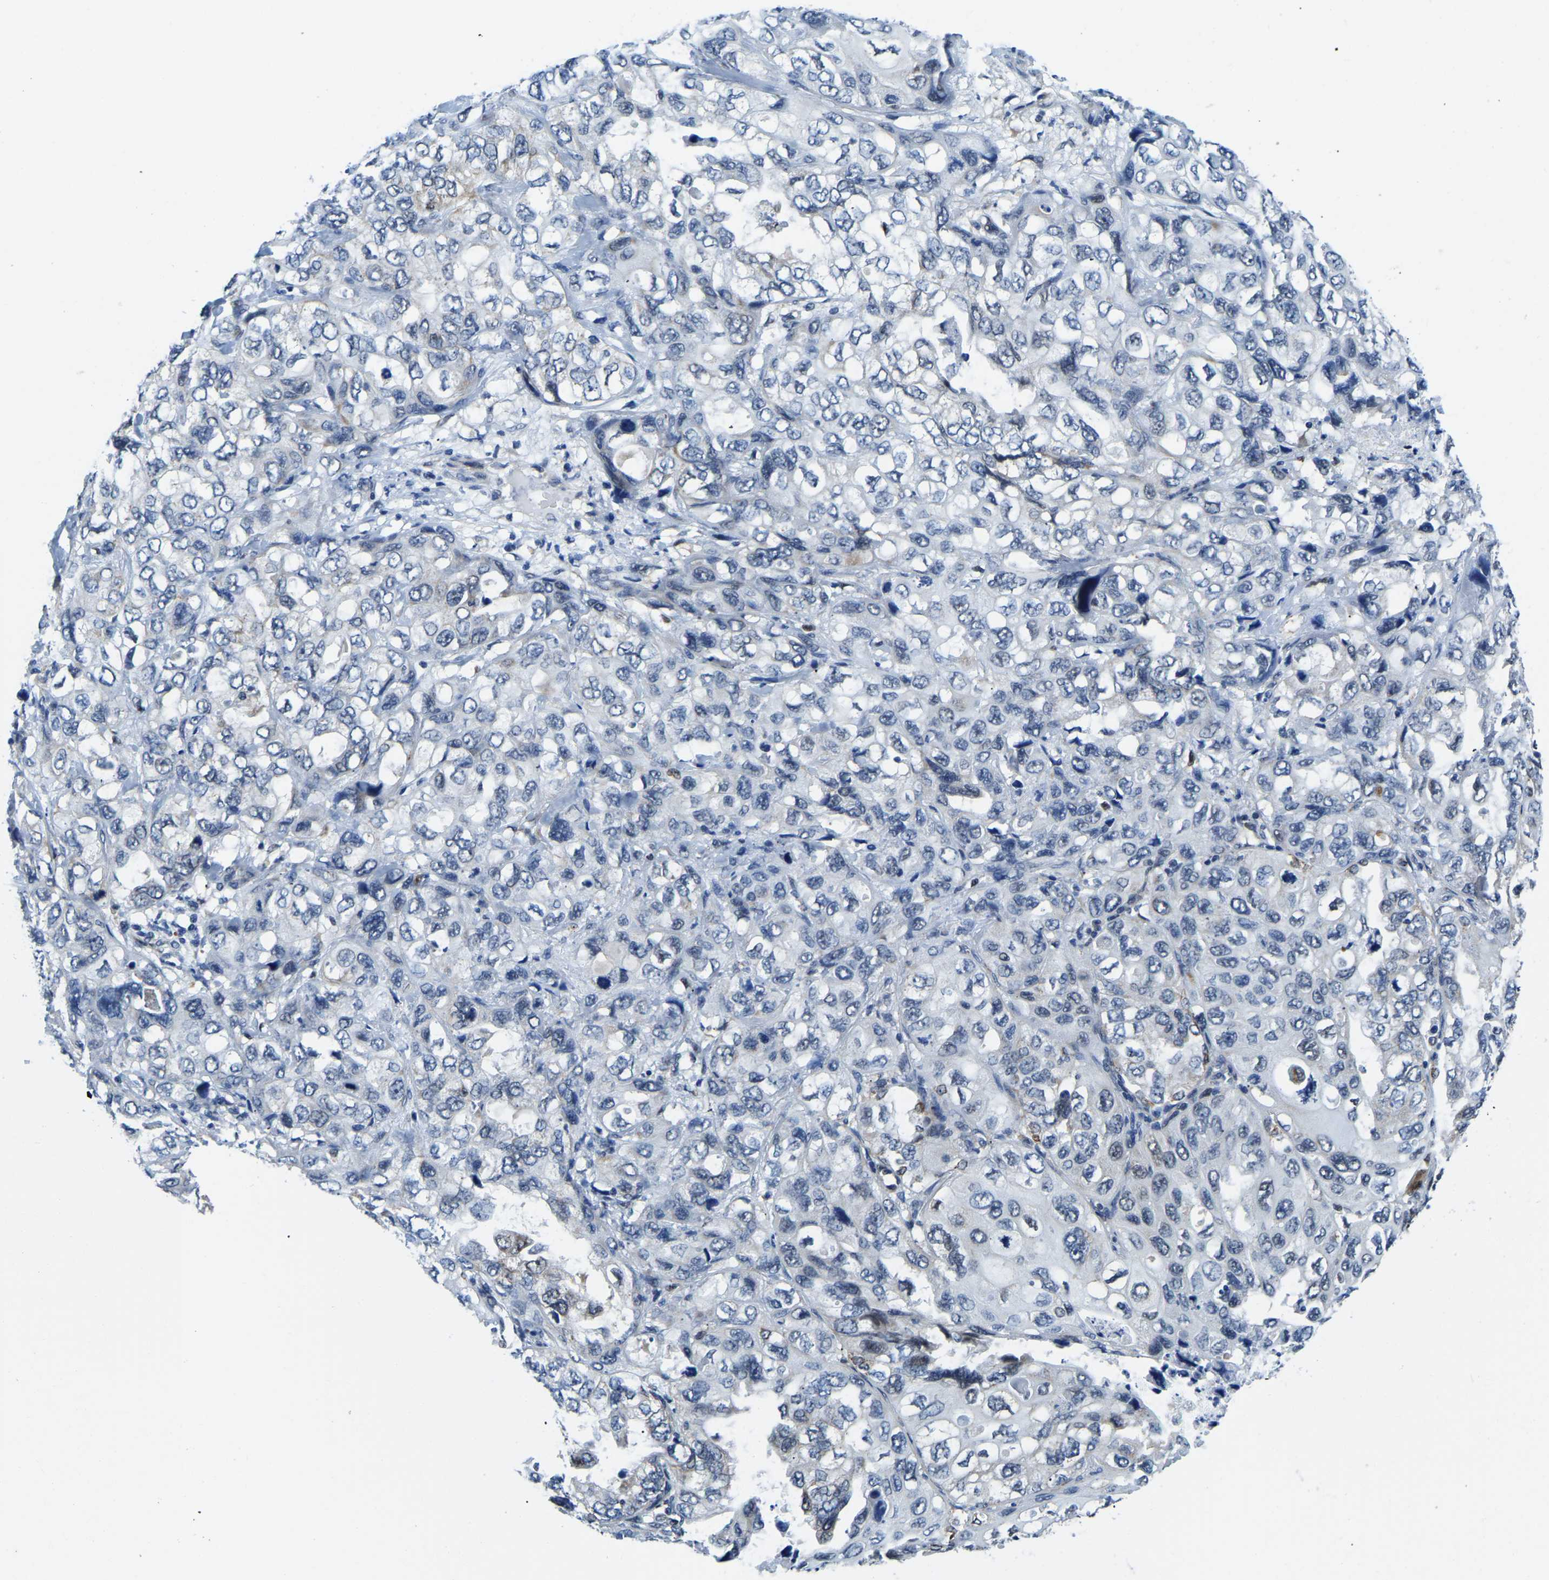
{"staining": {"intensity": "negative", "quantity": "none", "location": "none"}, "tissue": "lung cancer", "cell_type": "Tumor cells", "image_type": "cancer", "snomed": [{"axis": "morphology", "description": "Squamous cell carcinoma, NOS"}, {"axis": "topography", "description": "Lung"}], "caption": "An immunohistochemistry (IHC) photomicrograph of lung cancer (squamous cell carcinoma) is shown. There is no staining in tumor cells of lung cancer (squamous cell carcinoma).", "gene": "BNIP3L", "patient": {"sex": "female", "age": 73}}